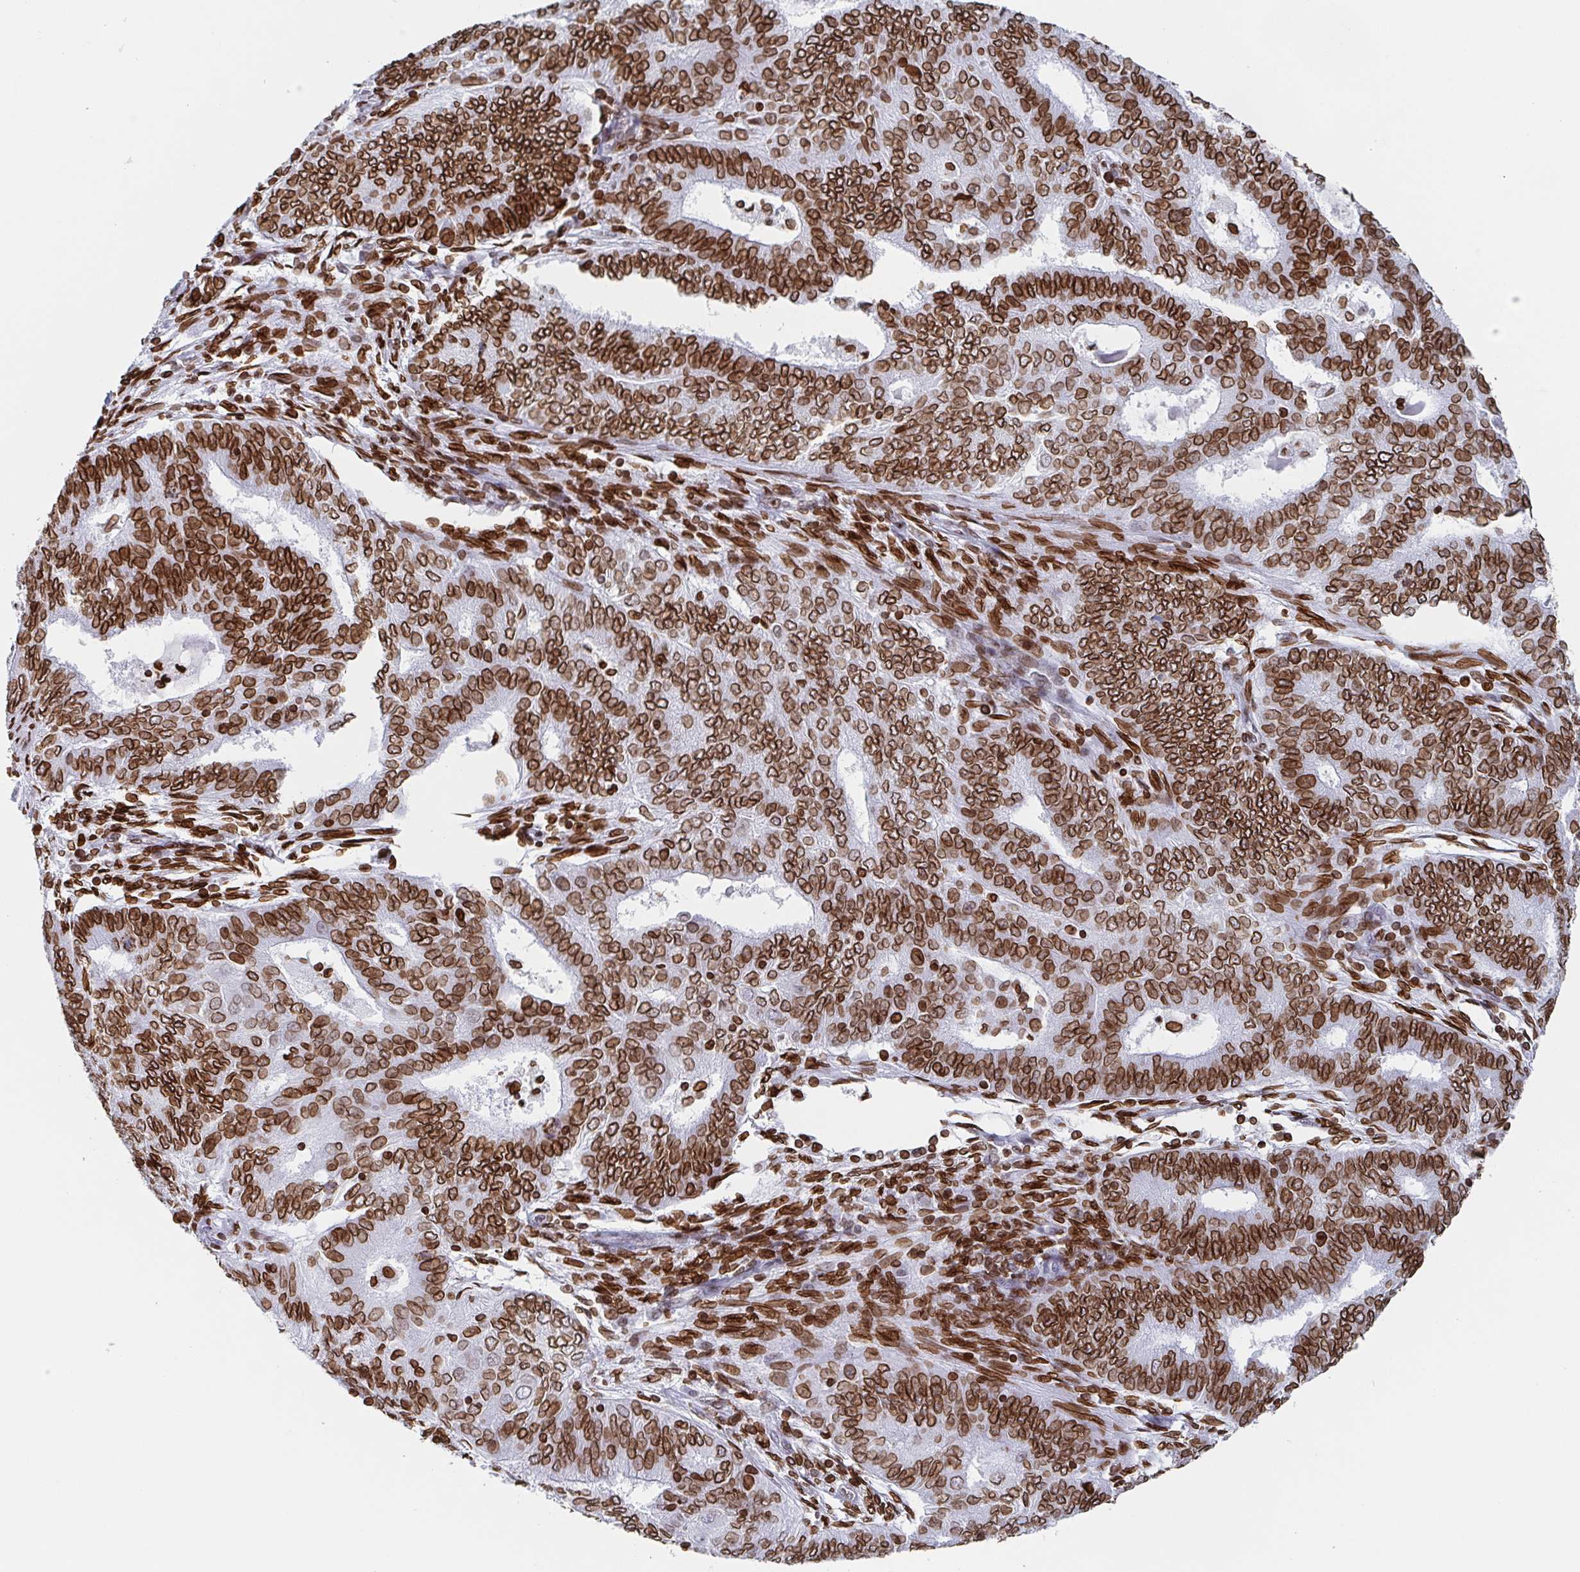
{"staining": {"intensity": "strong", "quantity": ">75%", "location": "cytoplasmic/membranous,nuclear"}, "tissue": "endometrial cancer", "cell_type": "Tumor cells", "image_type": "cancer", "snomed": [{"axis": "morphology", "description": "Adenocarcinoma, NOS"}, {"axis": "topography", "description": "Endometrium"}], "caption": "A histopathology image showing strong cytoplasmic/membranous and nuclear expression in about >75% of tumor cells in endometrial cancer, as visualized by brown immunohistochemical staining.", "gene": "BTBD7", "patient": {"sex": "female", "age": 62}}